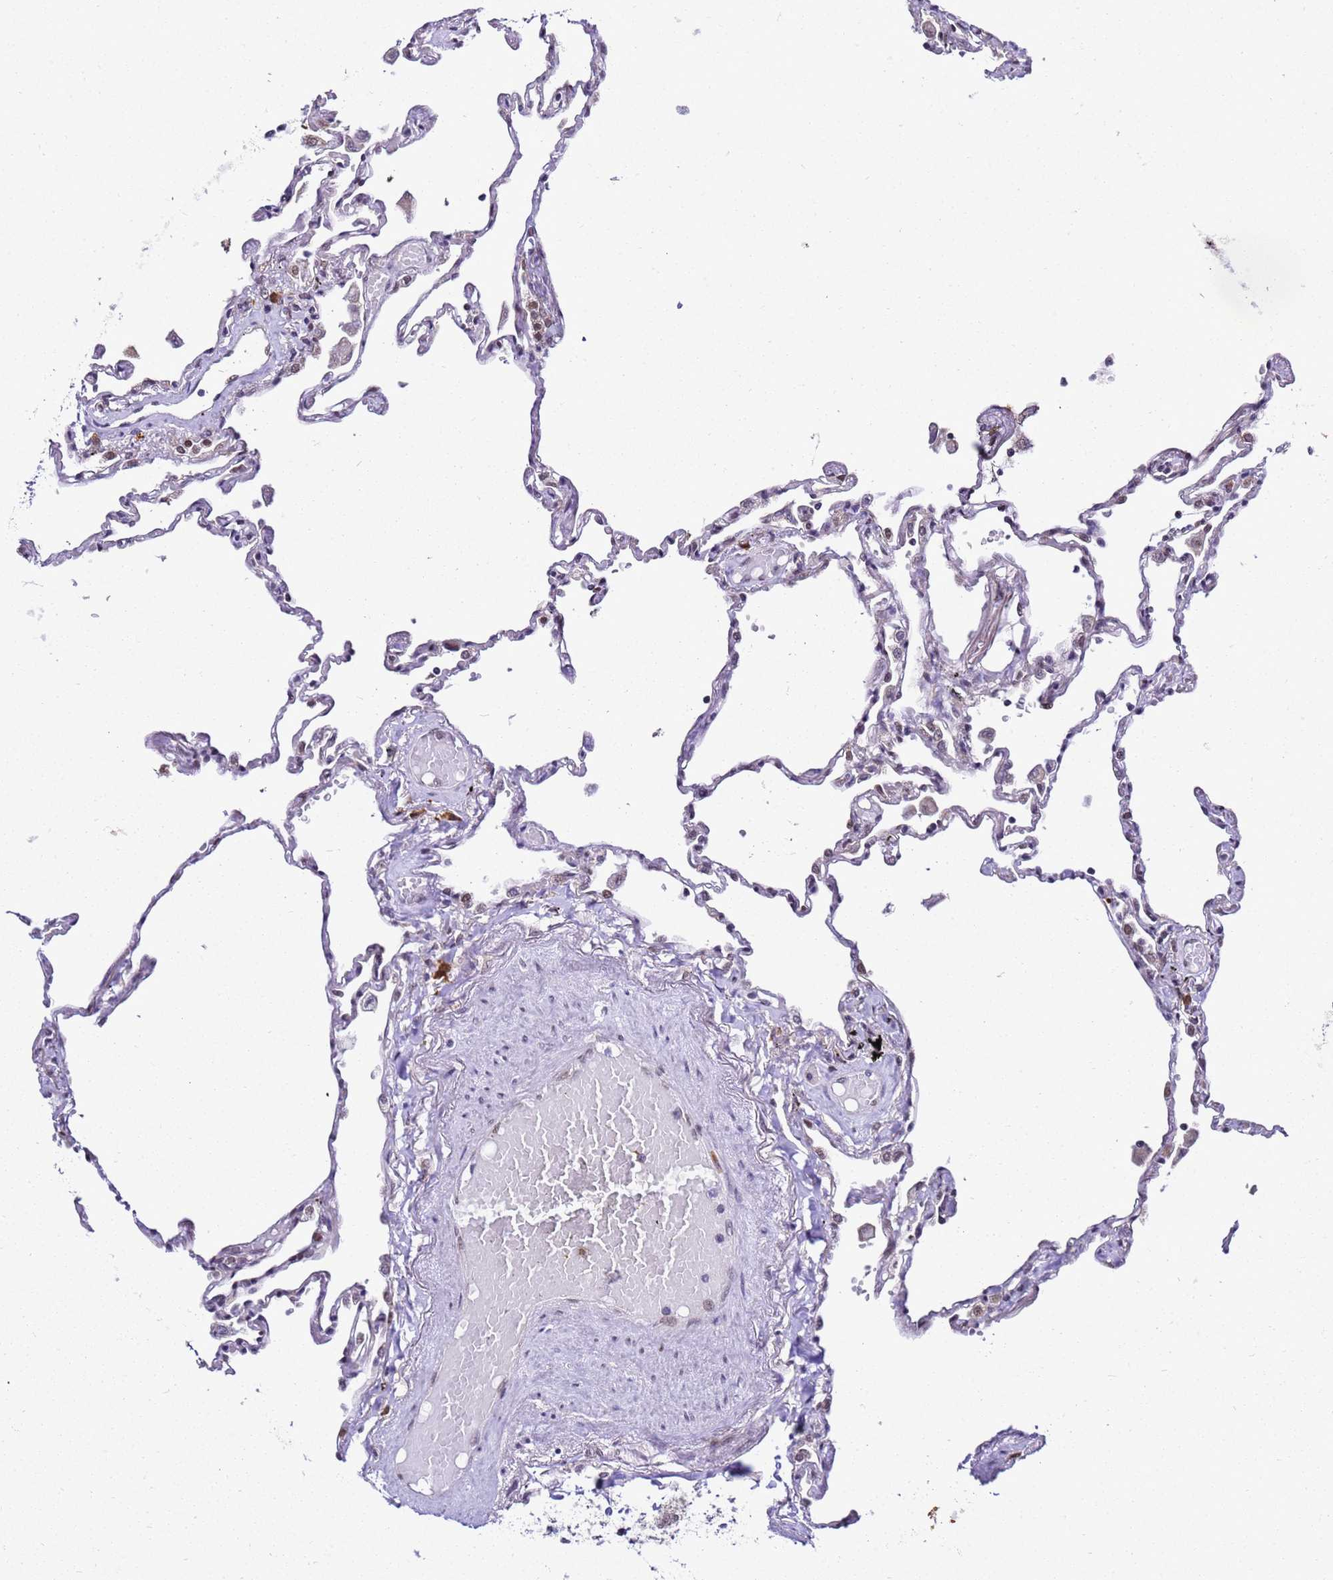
{"staining": {"intensity": "moderate", "quantity": "<25%", "location": "nuclear"}, "tissue": "lung", "cell_type": "Alveolar cells", "image_type": "normal", "snomed": [{"axis": "morphology", "description": "Normal tissue, NOS"}, {"axis": "topography", "description": "Lung"}], "caption": "Protein staining of normal lung displays moderate nuclear expression in about <25% of alveolar cells.", "gene": "SMN1", "patient": {"sex": "female", "age": 67}}